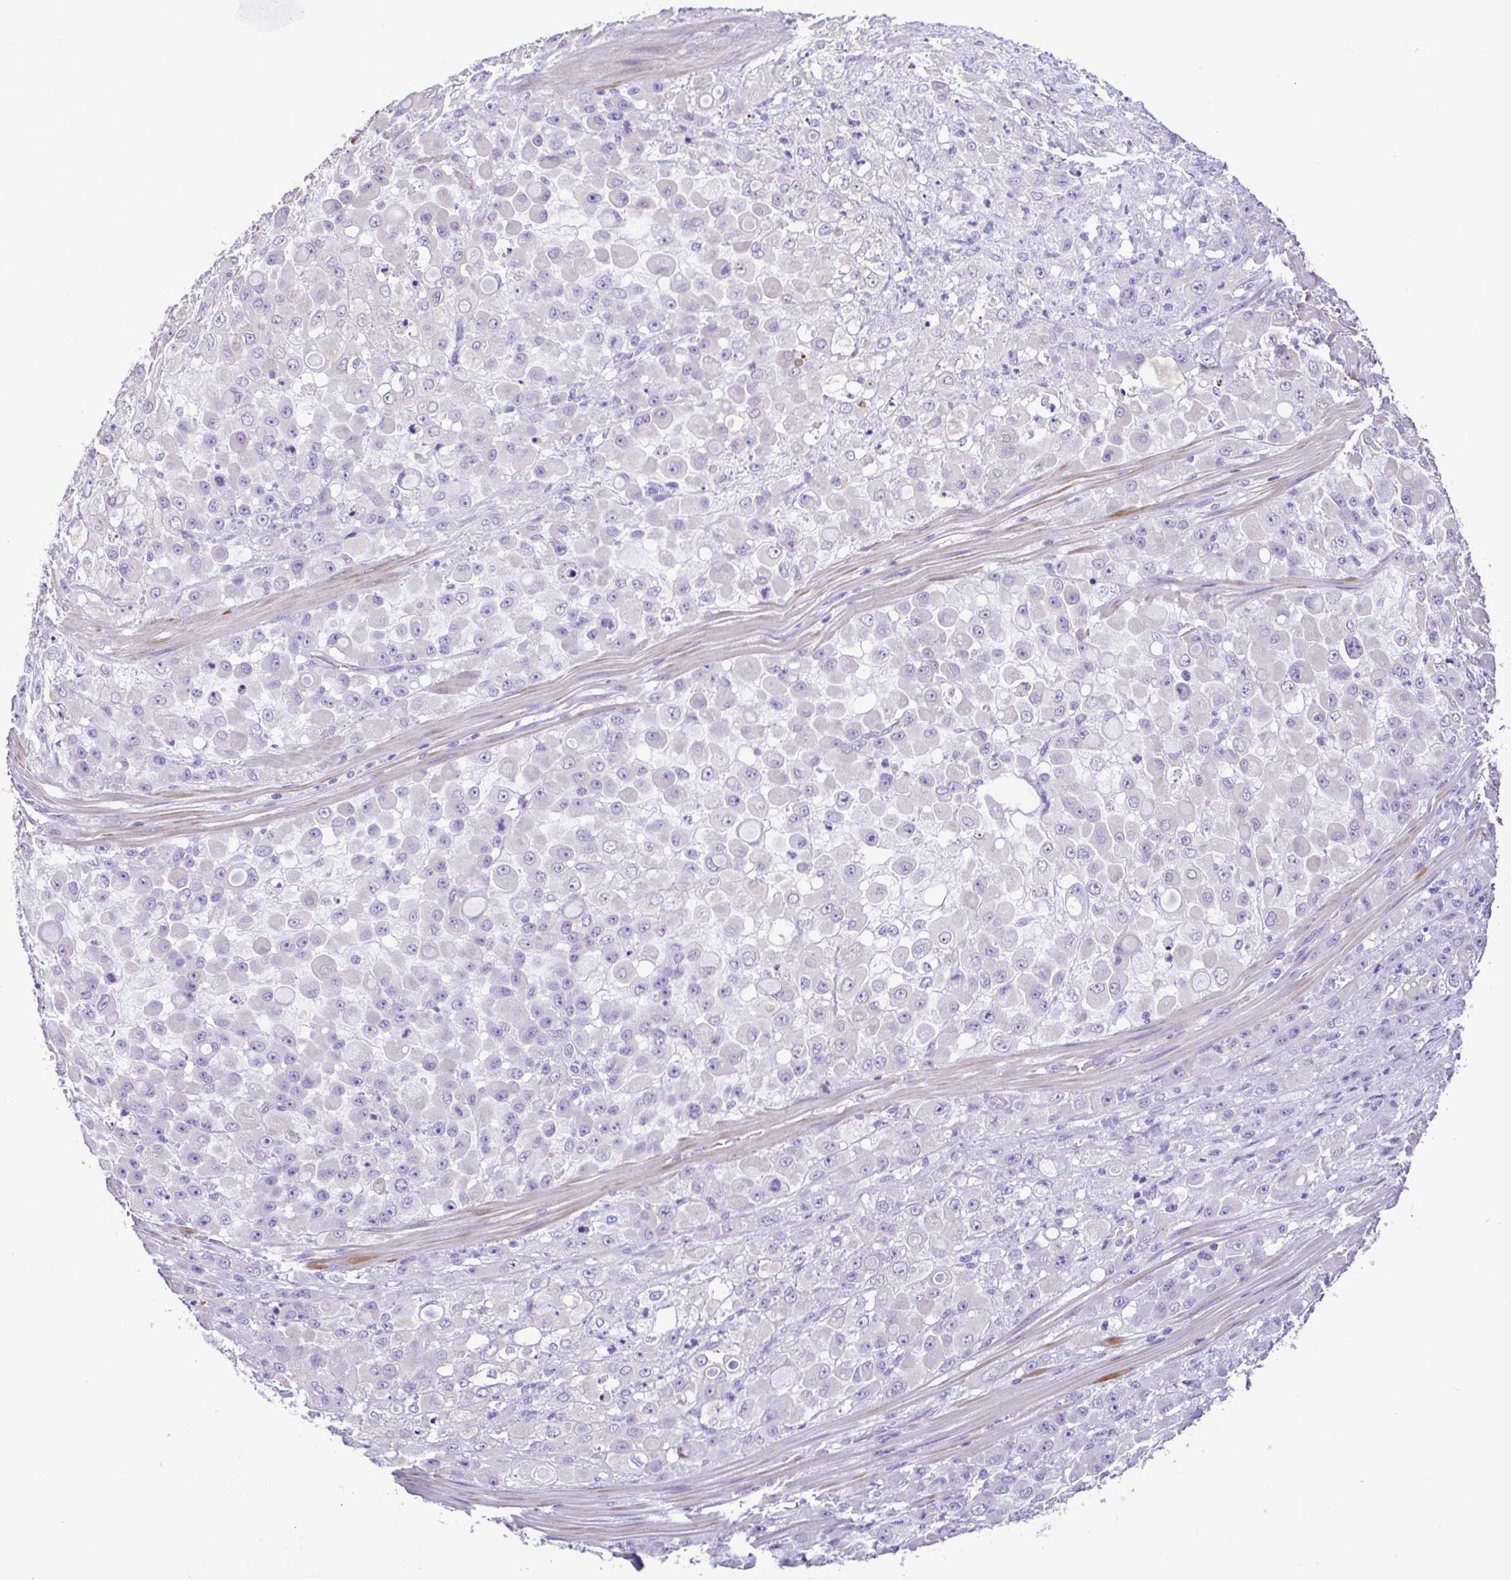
{"staining": {"intensity": "negative", "quantity": "none", "location": "none"}, "tissue": "stomach cancer", "cell_type": "Tumor cells", "image_type": "cancer", "snomed": [{"axis": "morphology", "description": "Adenocarcinoma, NOS"}, {"axis": "topography", "description": "Stomach"}], "caption": "This image is of stomach adenocarcinoma stained with IHC to label a protein in brown with the nuclei are counter-stained blue. There is no expression in tumor cells.", "gene": "CBY2", "patient": {"sex": "female", "age": 76}}